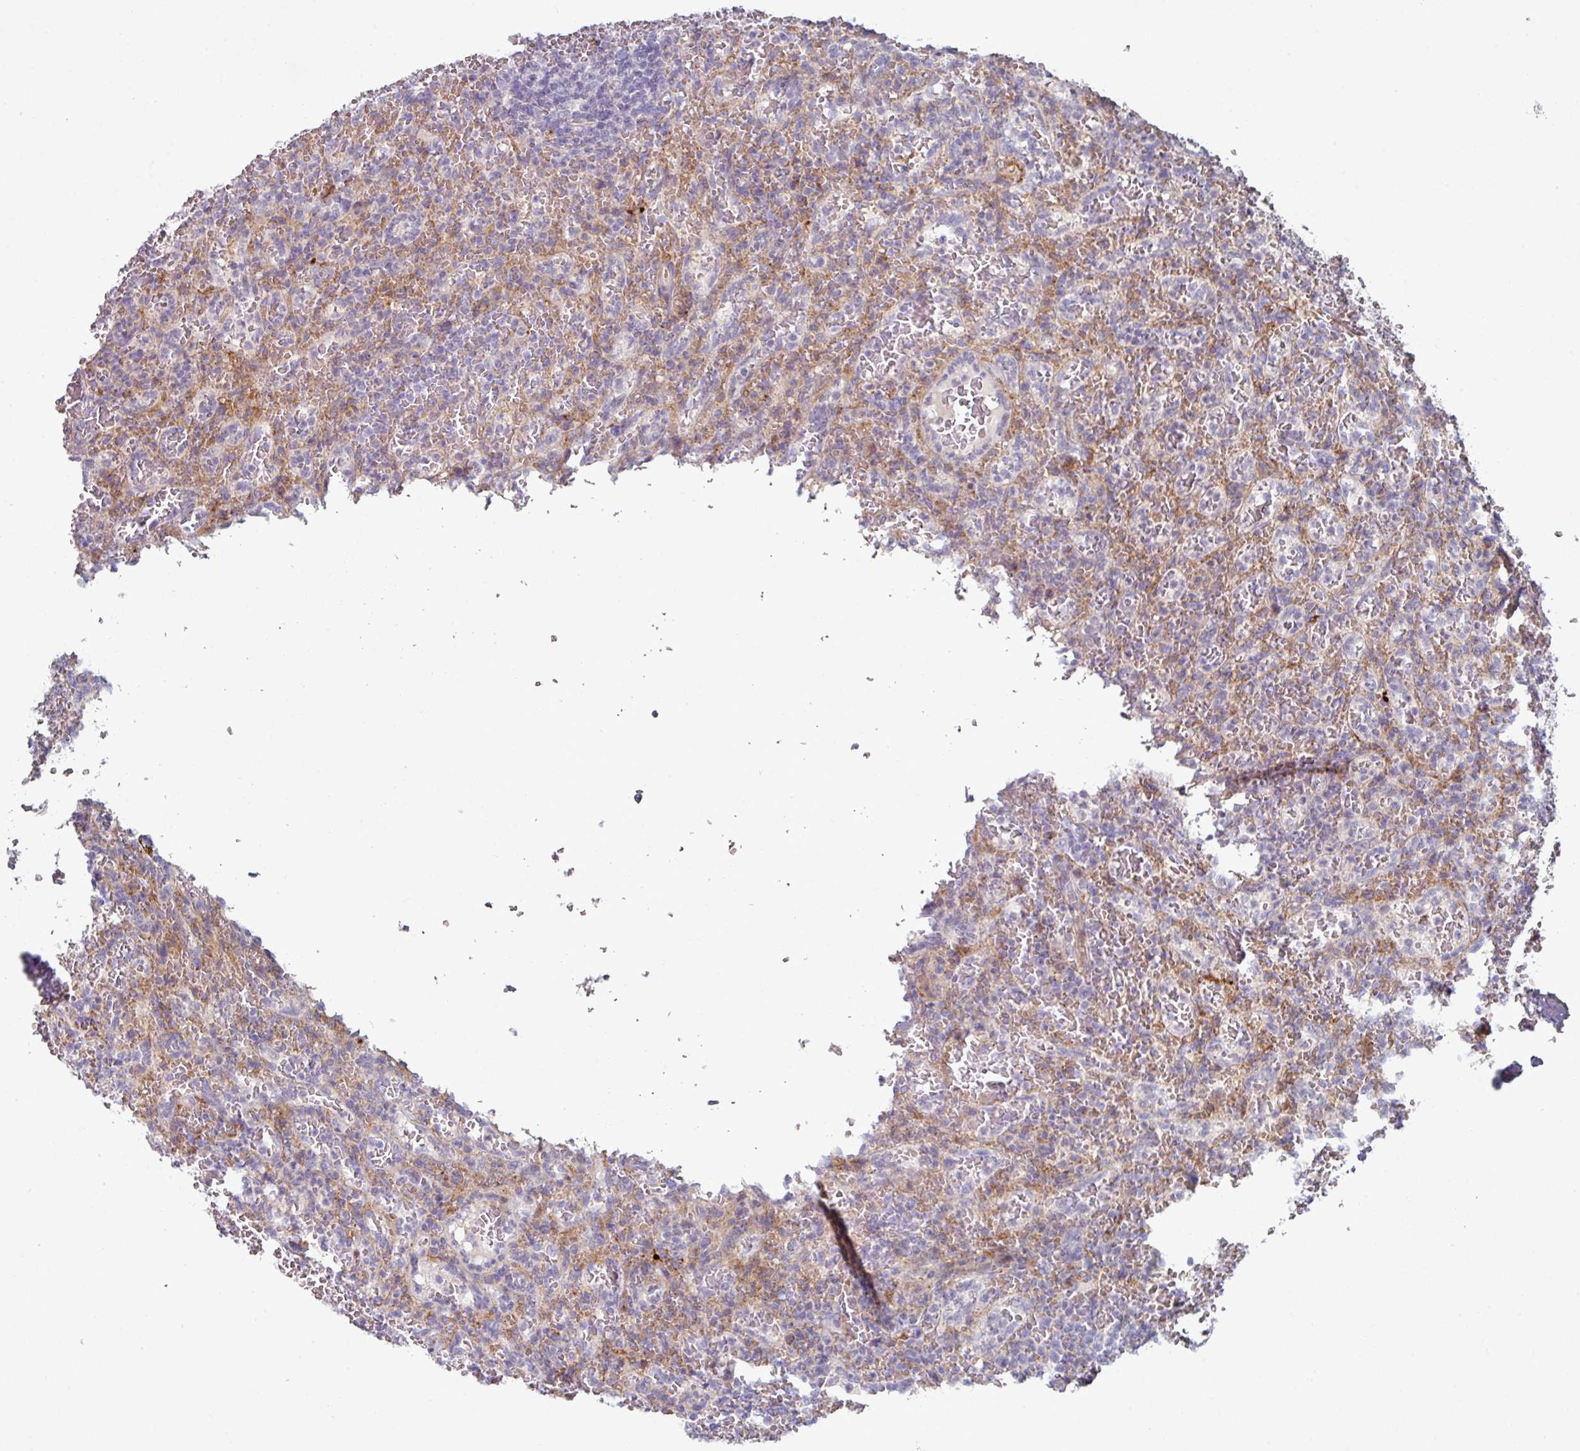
{"staining": {"intensity": "negative", "quantity": "none", "location": "none"}, "tissue": "lymphoma", "cell_type": "Tumor cells", "image_type": "cancer", "snomed": [{"axis": "morphology", "description": "Malignant lymphoma, non-Hodgkin's type, Low grade"}, {"axis": "topography", "description": "Spleen"}], "caption": "Immunohistochemical staining of human lymphoma shows no significant positivity in tumor cells.", "gene": "WSB2", "patient": {"sex": "female", "age": 64}}